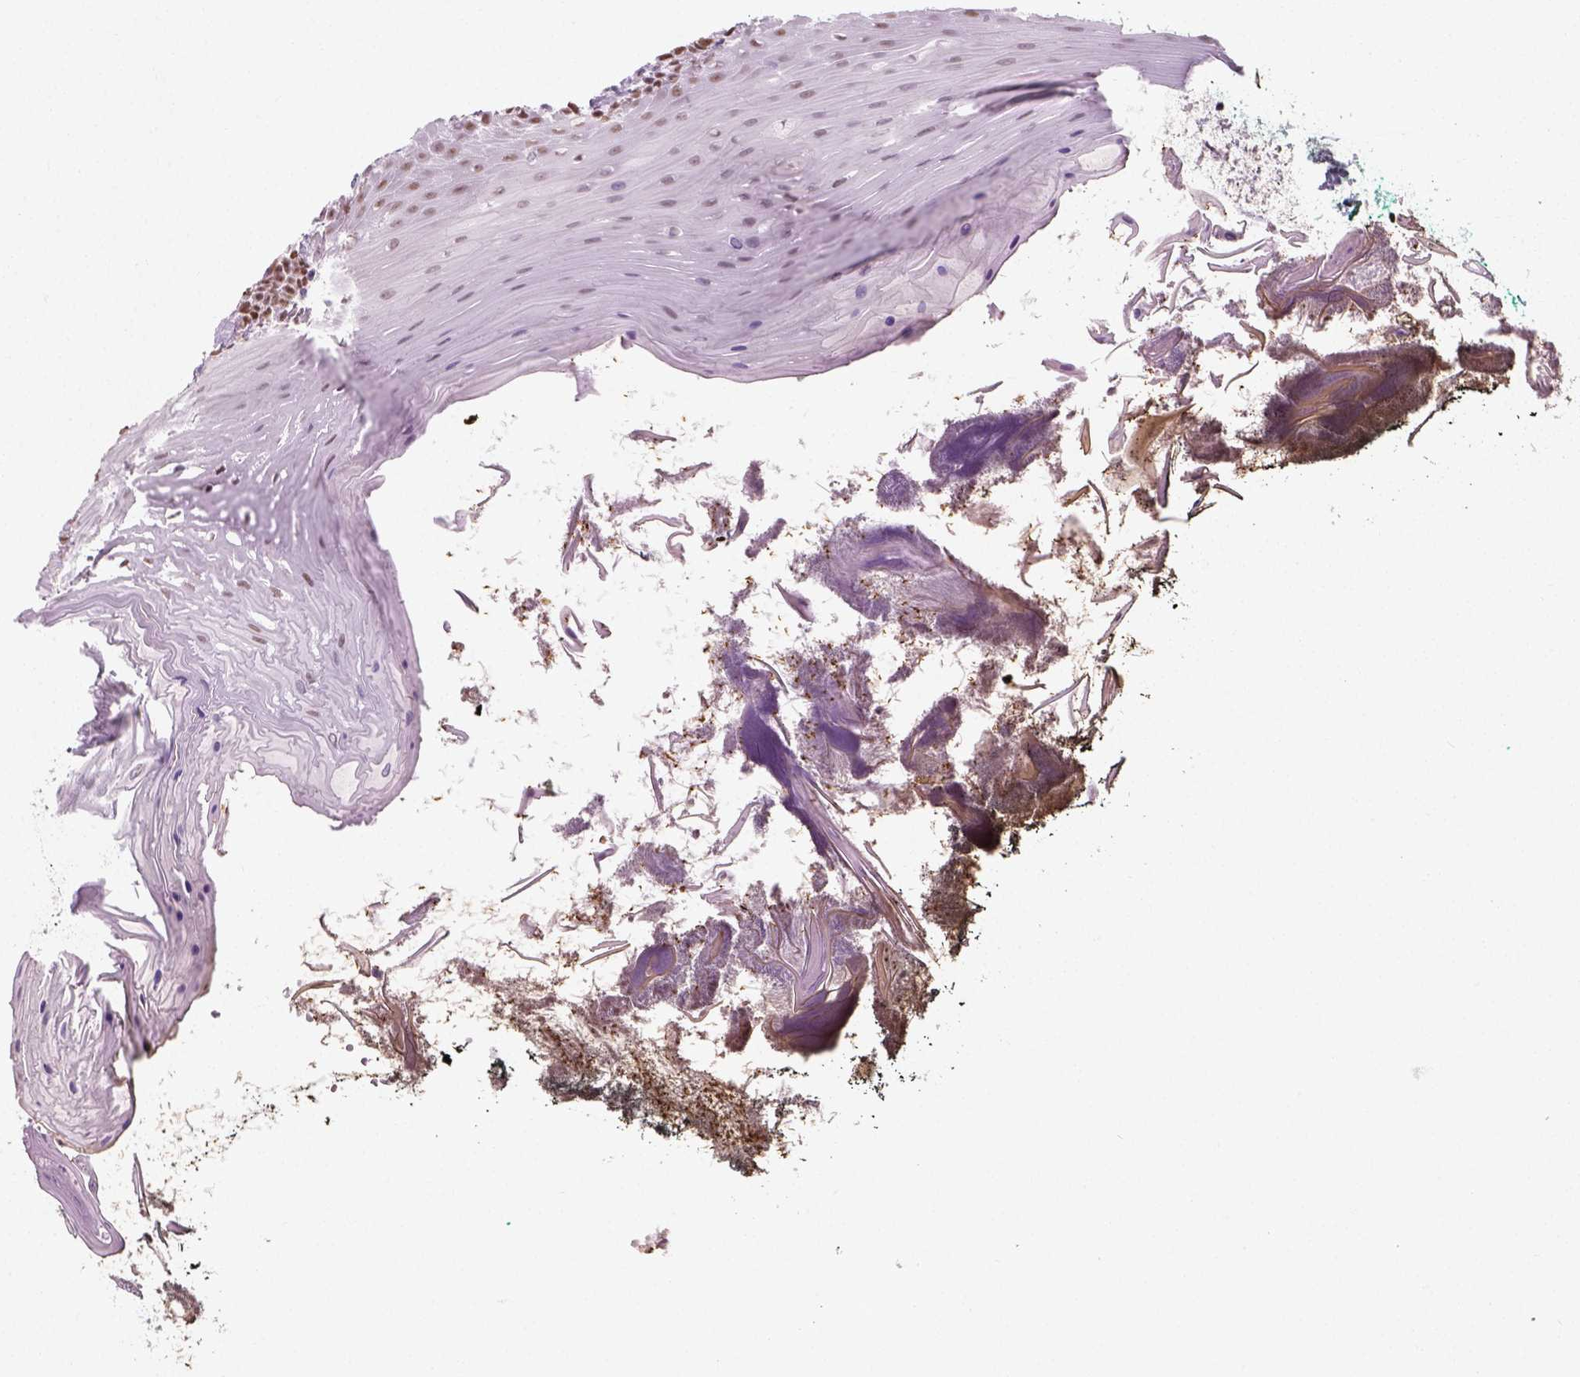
{"staining": {"intensity": "moderate", "quantity": "25%-75%", "location": "nuclear"}, "tissue": "oral mucosa", "cell_type": "Squamous epithelial cells", "image_type": "normal", "snomed": [{"axis": "morphology", "description": "Normal tissue, NOS"}, {"axis": "topography", "description": "Oral tissue"}], "caption": "Human oral mucosa stained for a protein (brown) reveals moderate nuclear positive positivity in approximately 25%-75% of squamous epithelial cells.", "gene": "C1orf112", "patient": {"sex": "male", "age": 9}}